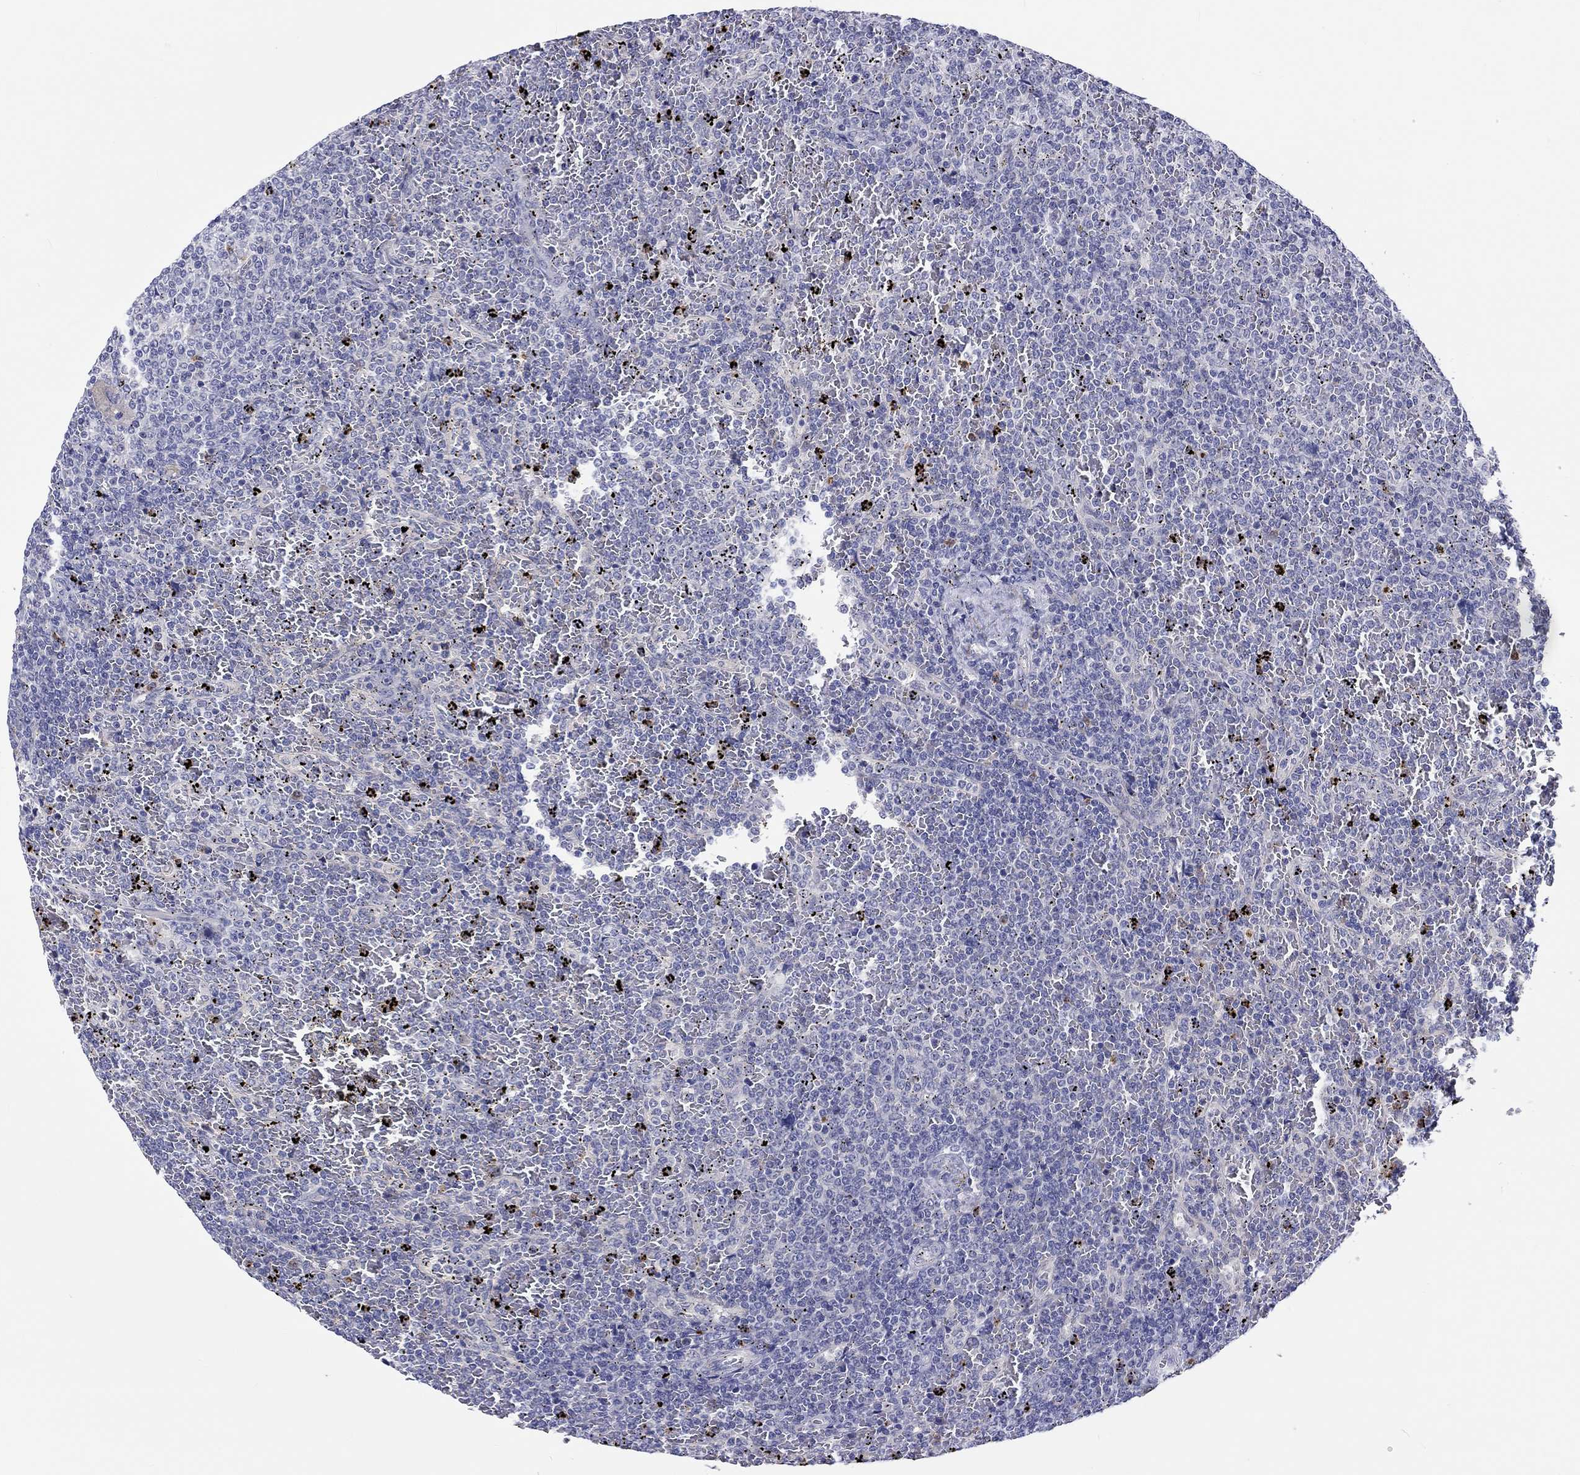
{"staining": {"intensity": "negative", "quantity": "none", "location": "none"}, "tissue": "lymphoma", "cell_type": "Tumor cells", "image_type": "cancer", "snomed": [{"axis": "morphology", "description": "Malignant lymphoma, non-Hodgkin's type, Low grade"}, {"axis": "topography", "description": "Spleen"}], "caption": "Immunohistochemistry (IHC) of lymphoma exhibits no expression in tumor cells.", "gene": "ABCG4", "patient": {"sex": "female", "age": 77}}